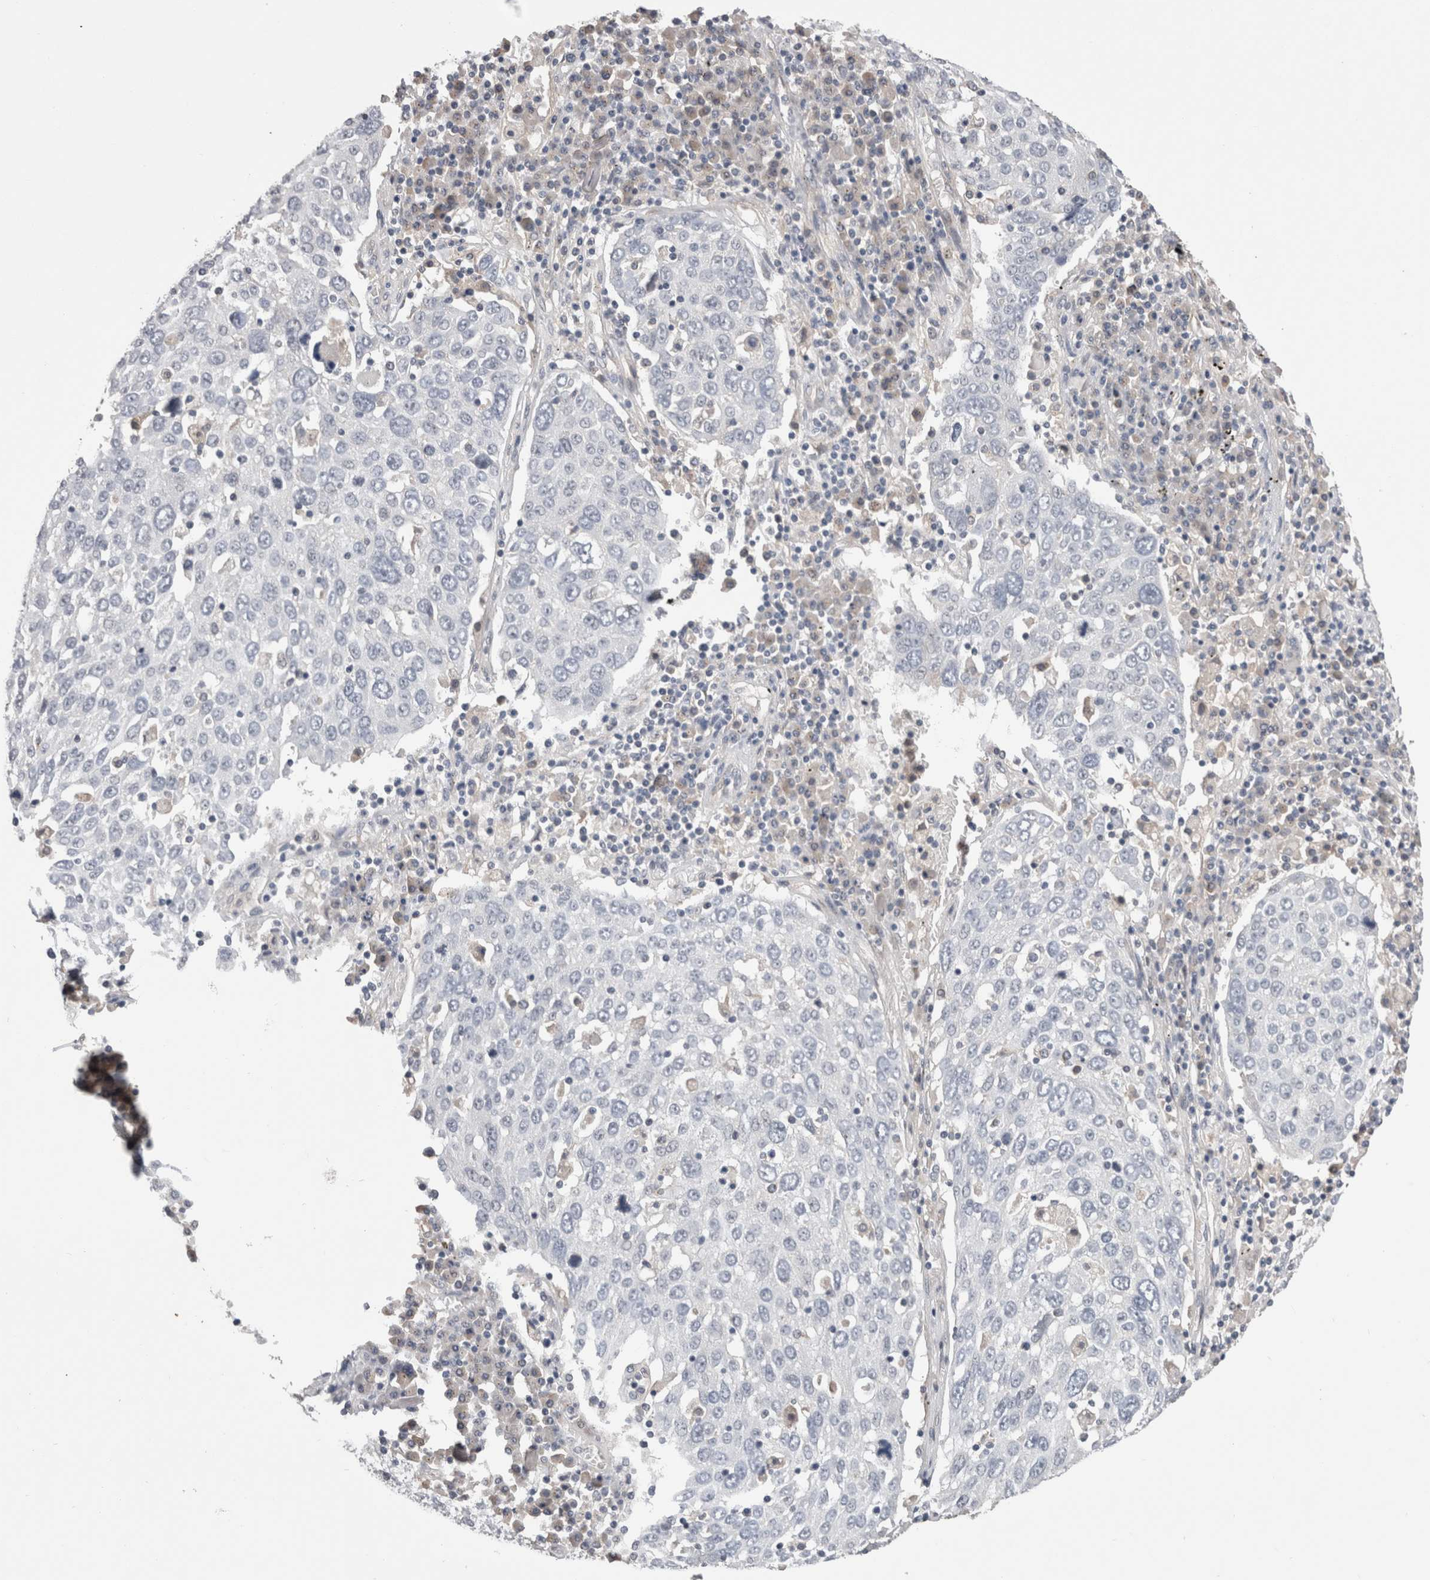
{"staining": {"intensity": "negative", "quantity": "none", "location": "none"}, "tissue": "lung cancer", "cell_type": "Tumor cells", "image_type": "cancer", "snomed": [{"axis": "morphology", "description": "Squamous cell carcinoma, NOS"}, {"axis": "topography", "description": "Lung"}], "caption": "Immunohistochemistry micrograph of human squamous cell carcinoma (lung) stained for a protein (brown), which demonstrates no staining in tumor cells.", "gene": "DCTN6", "patient": {"sex": "male", "age": 65}}